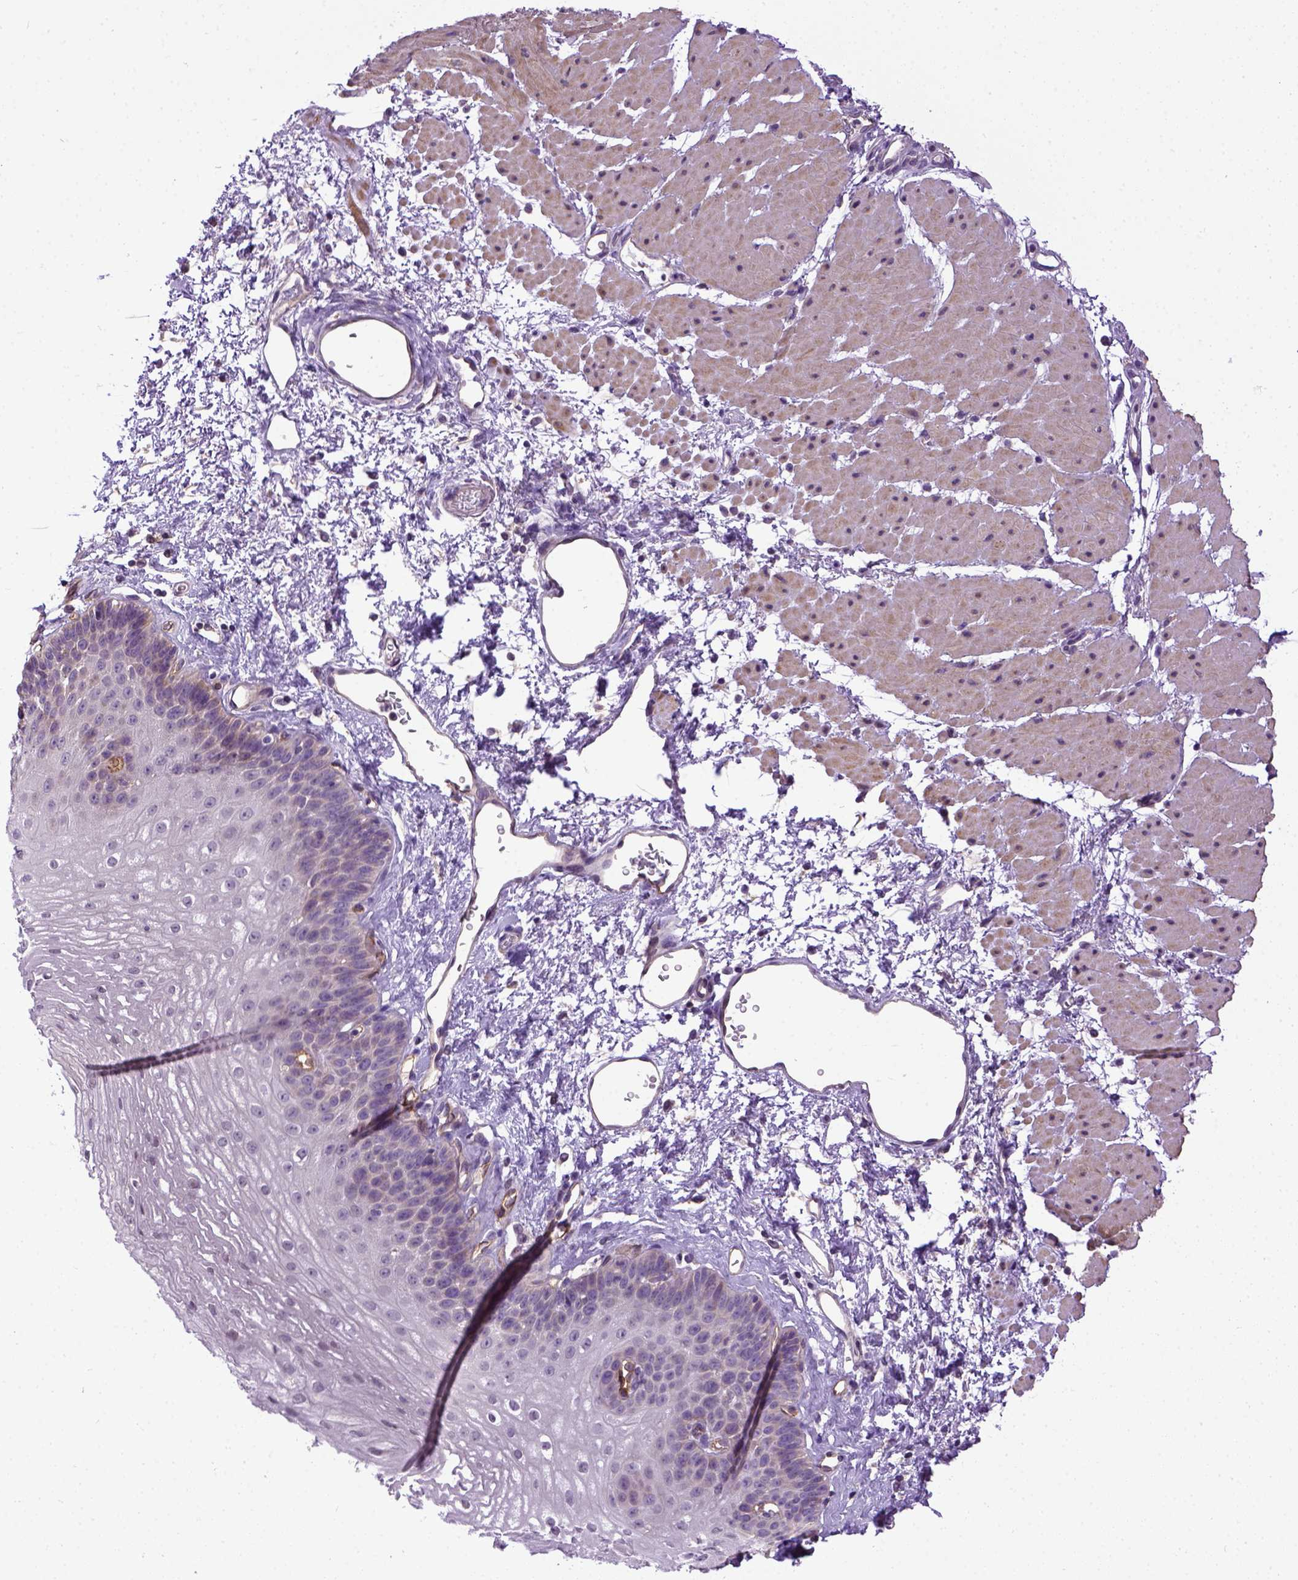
{"staining": {"intensity": "negative", "quantity": "none", "location": "none"}, "tissue": "esophagus", "cell_type": "Squamous epithelial cells", "image_type": "normal", "snomed": [{"axis": "morphology", "description": "Normal tissue, NOS"}, {"axis": "topography", "description": "Esophagus"}], "caption": "IHC of benign human esophagus exhibits no positivity in squamous epithelial cells.", "gene": "ENG", "patient": {"sex": "female", "age": 62}}